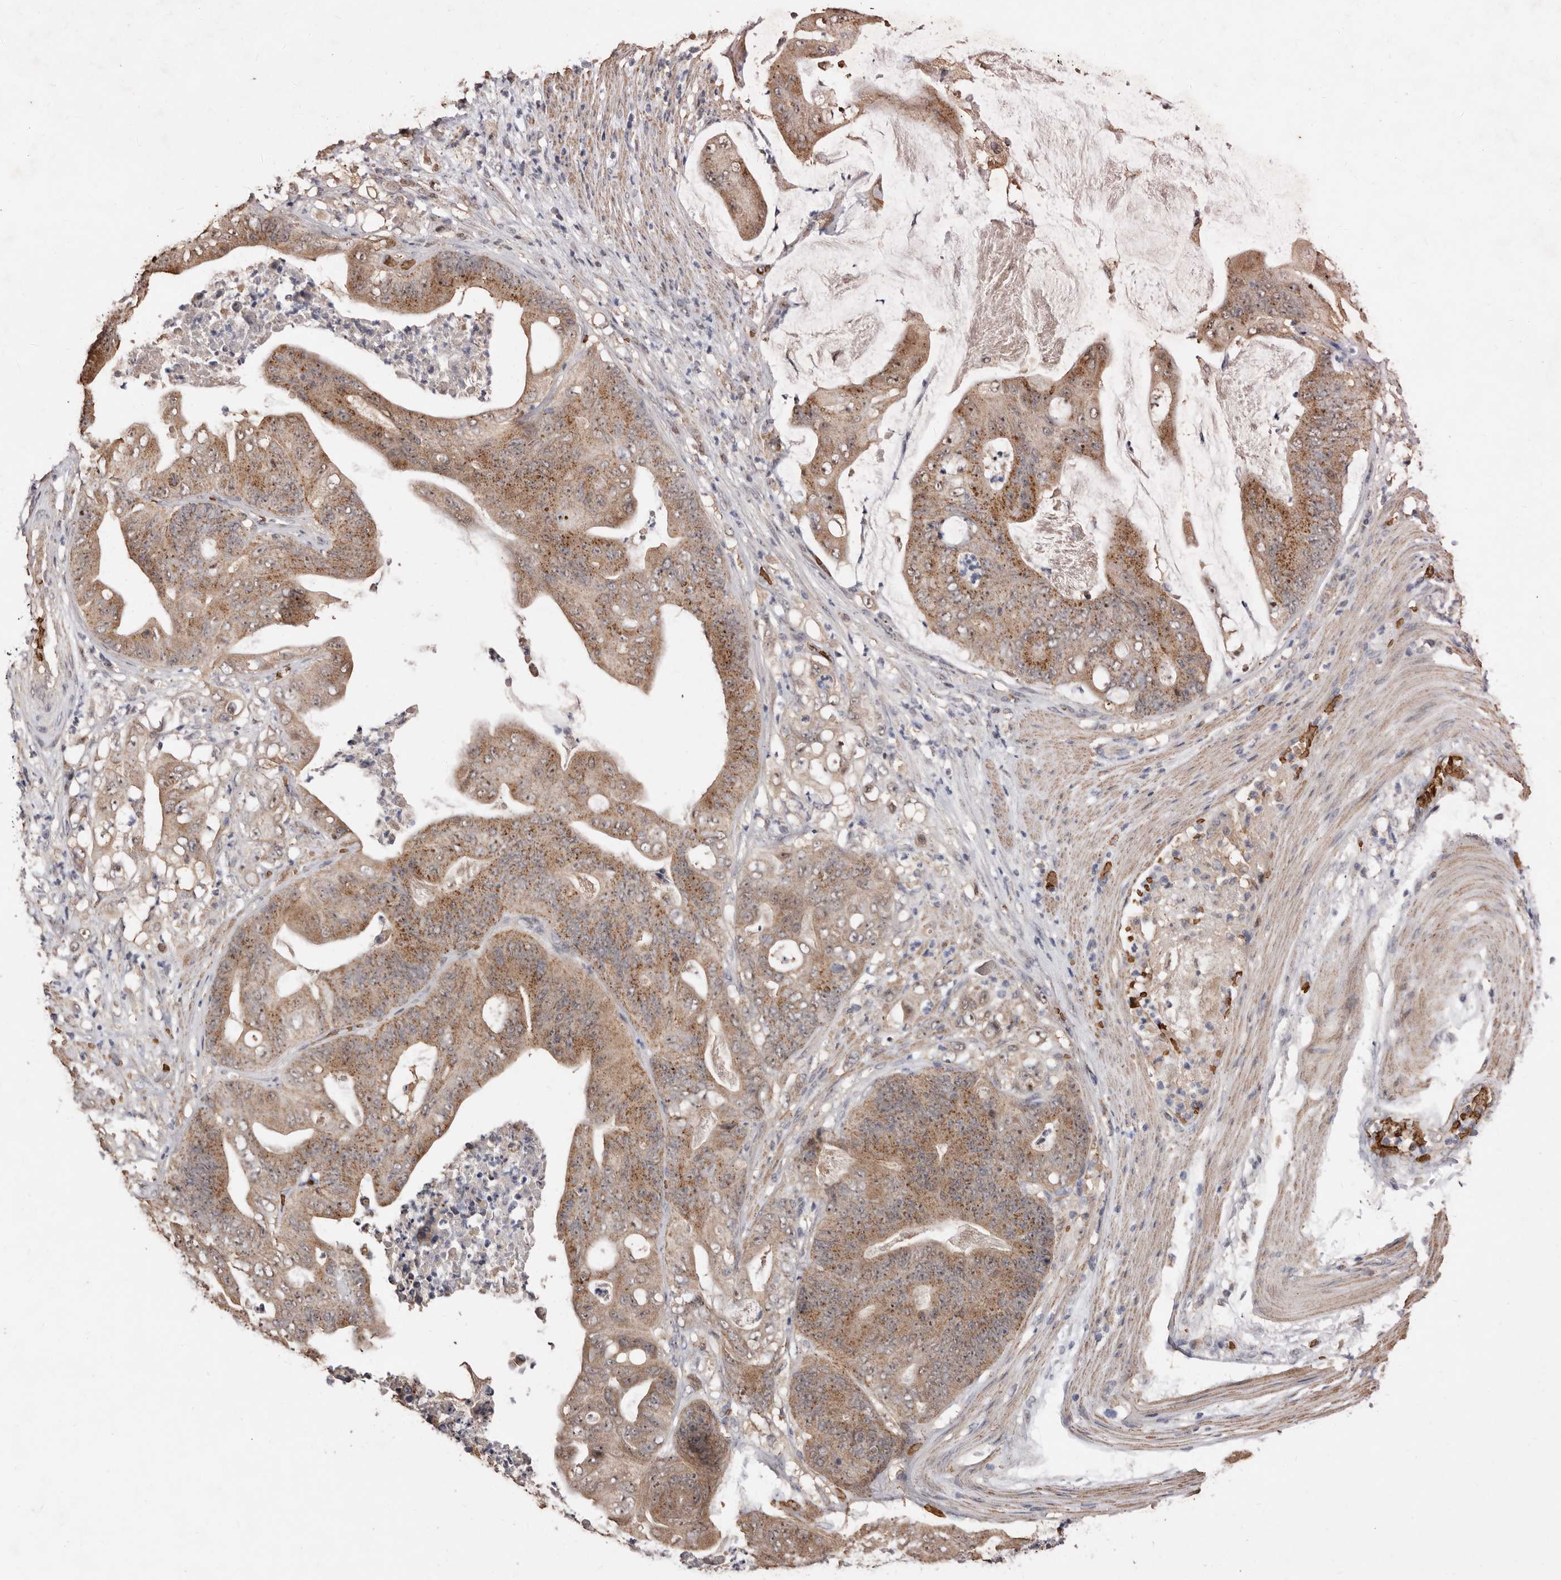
{"staining": {"intensity": "moderate", "quantity": ">75%", "location": "cytoplasmic/membranous"}, "tissue": "stomach cancer", "cell_type": "Tumor cells", "image_type": "cancer", "snomed": [{"axis": "morphology", "description": "Adenocarcinoma, NOS"}, {"axis": "topography", "description": "Stomach"}], "caption": "About >75% of tumor cells in human stomach adenocarcinoma reveal moderate cytoplasmic/membranous protein staining as visualized by brown immunohistochemical staining.", "gene": "GRAMD2A", "patient": {"sex": "female", "age": 73}}